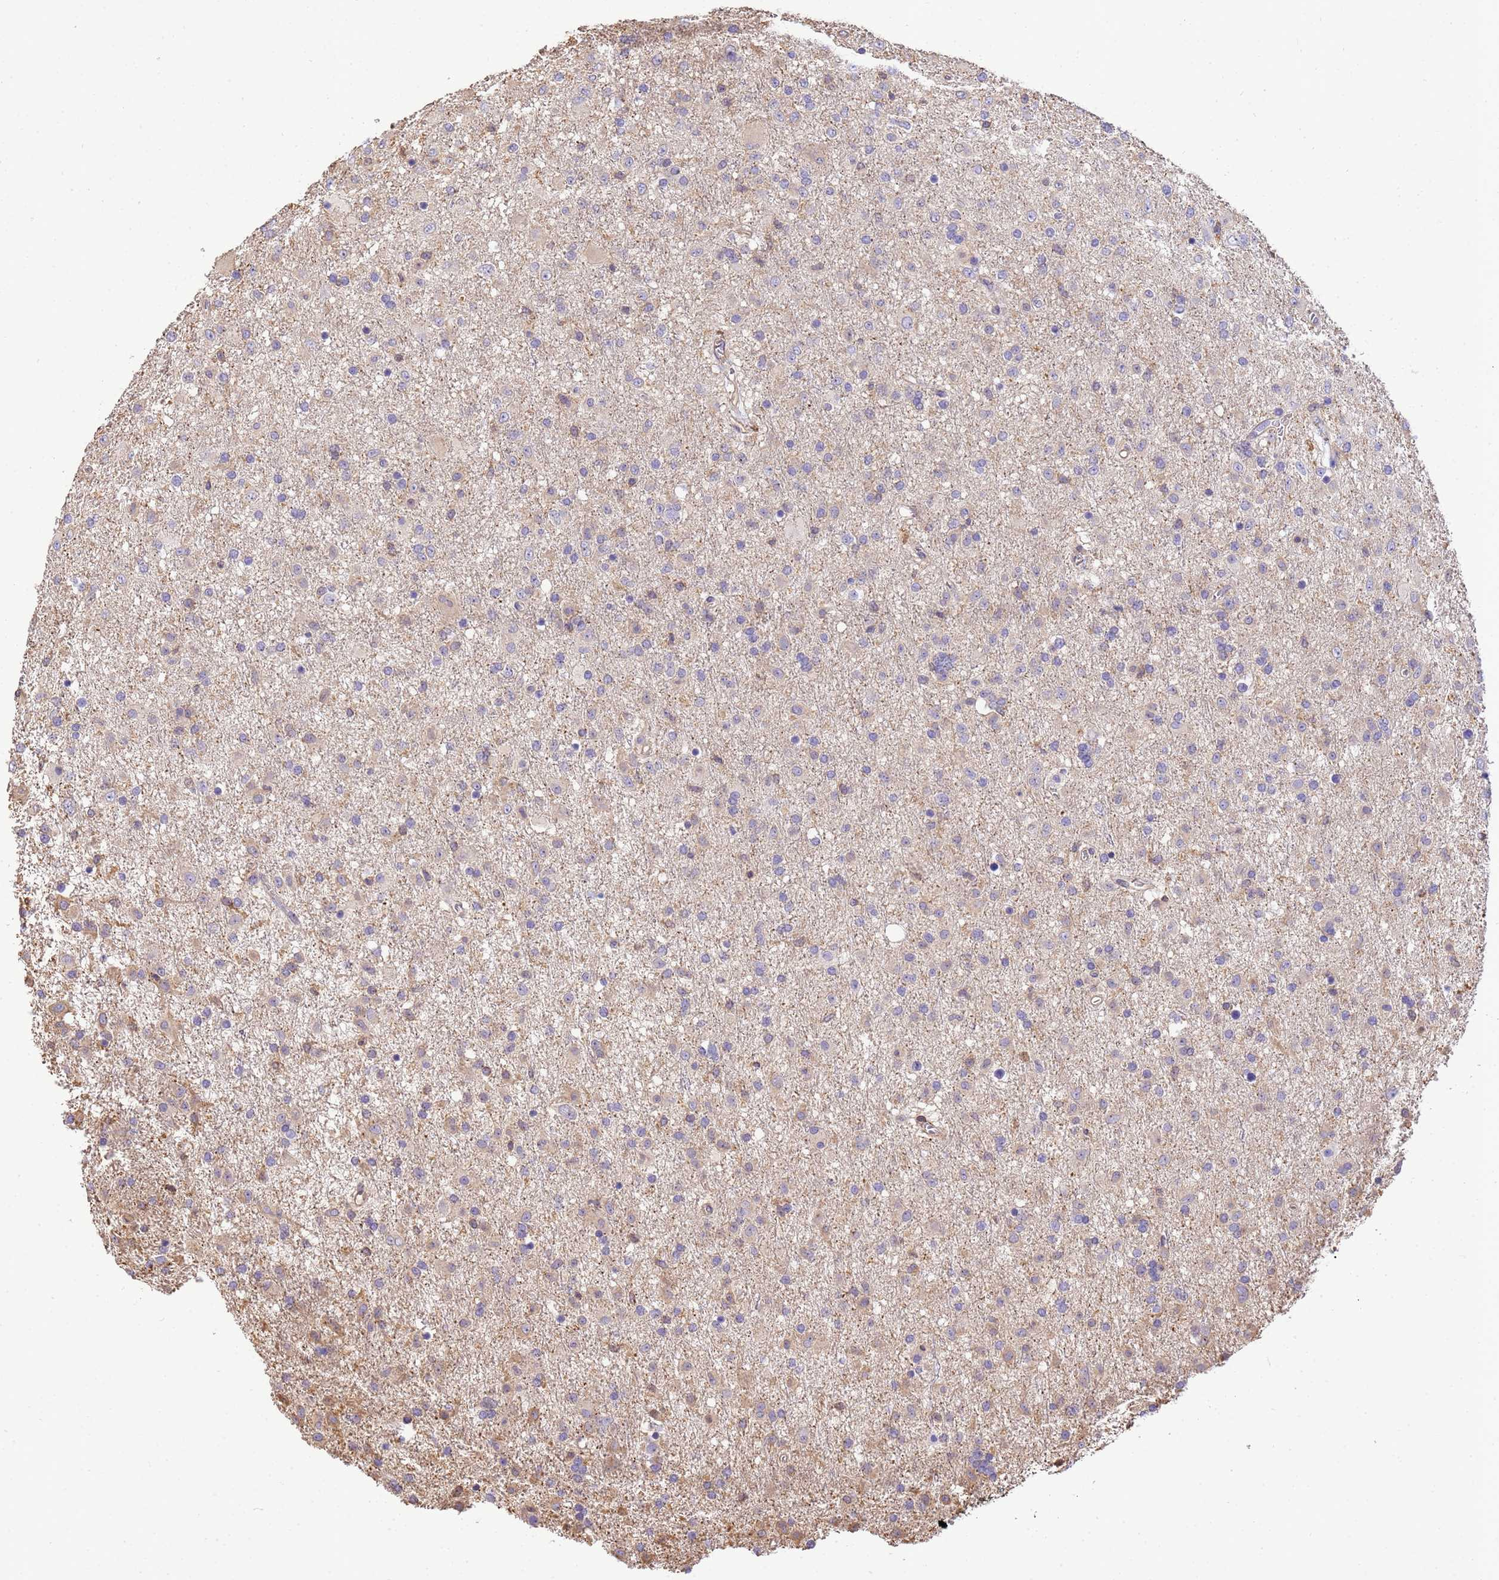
{"staining": {"intensity": "weak", "quantity": "<25%", "location": "cytoplasmic/membranous"}, "tissue": "glioma", "cell_type": "Tumor cells", "image_type": "cancer", "snomed": [{"axis": "morphology", "description": "Glioma, malignant, Low grade"}, {"axis": "topography", "description": "Brain"}], "caption": "Human glioma stained for a protein using IHC exhibits no expression in tumor cells.", "gene": "WDR64", "patient": {"sex": "male", "age": 65}}